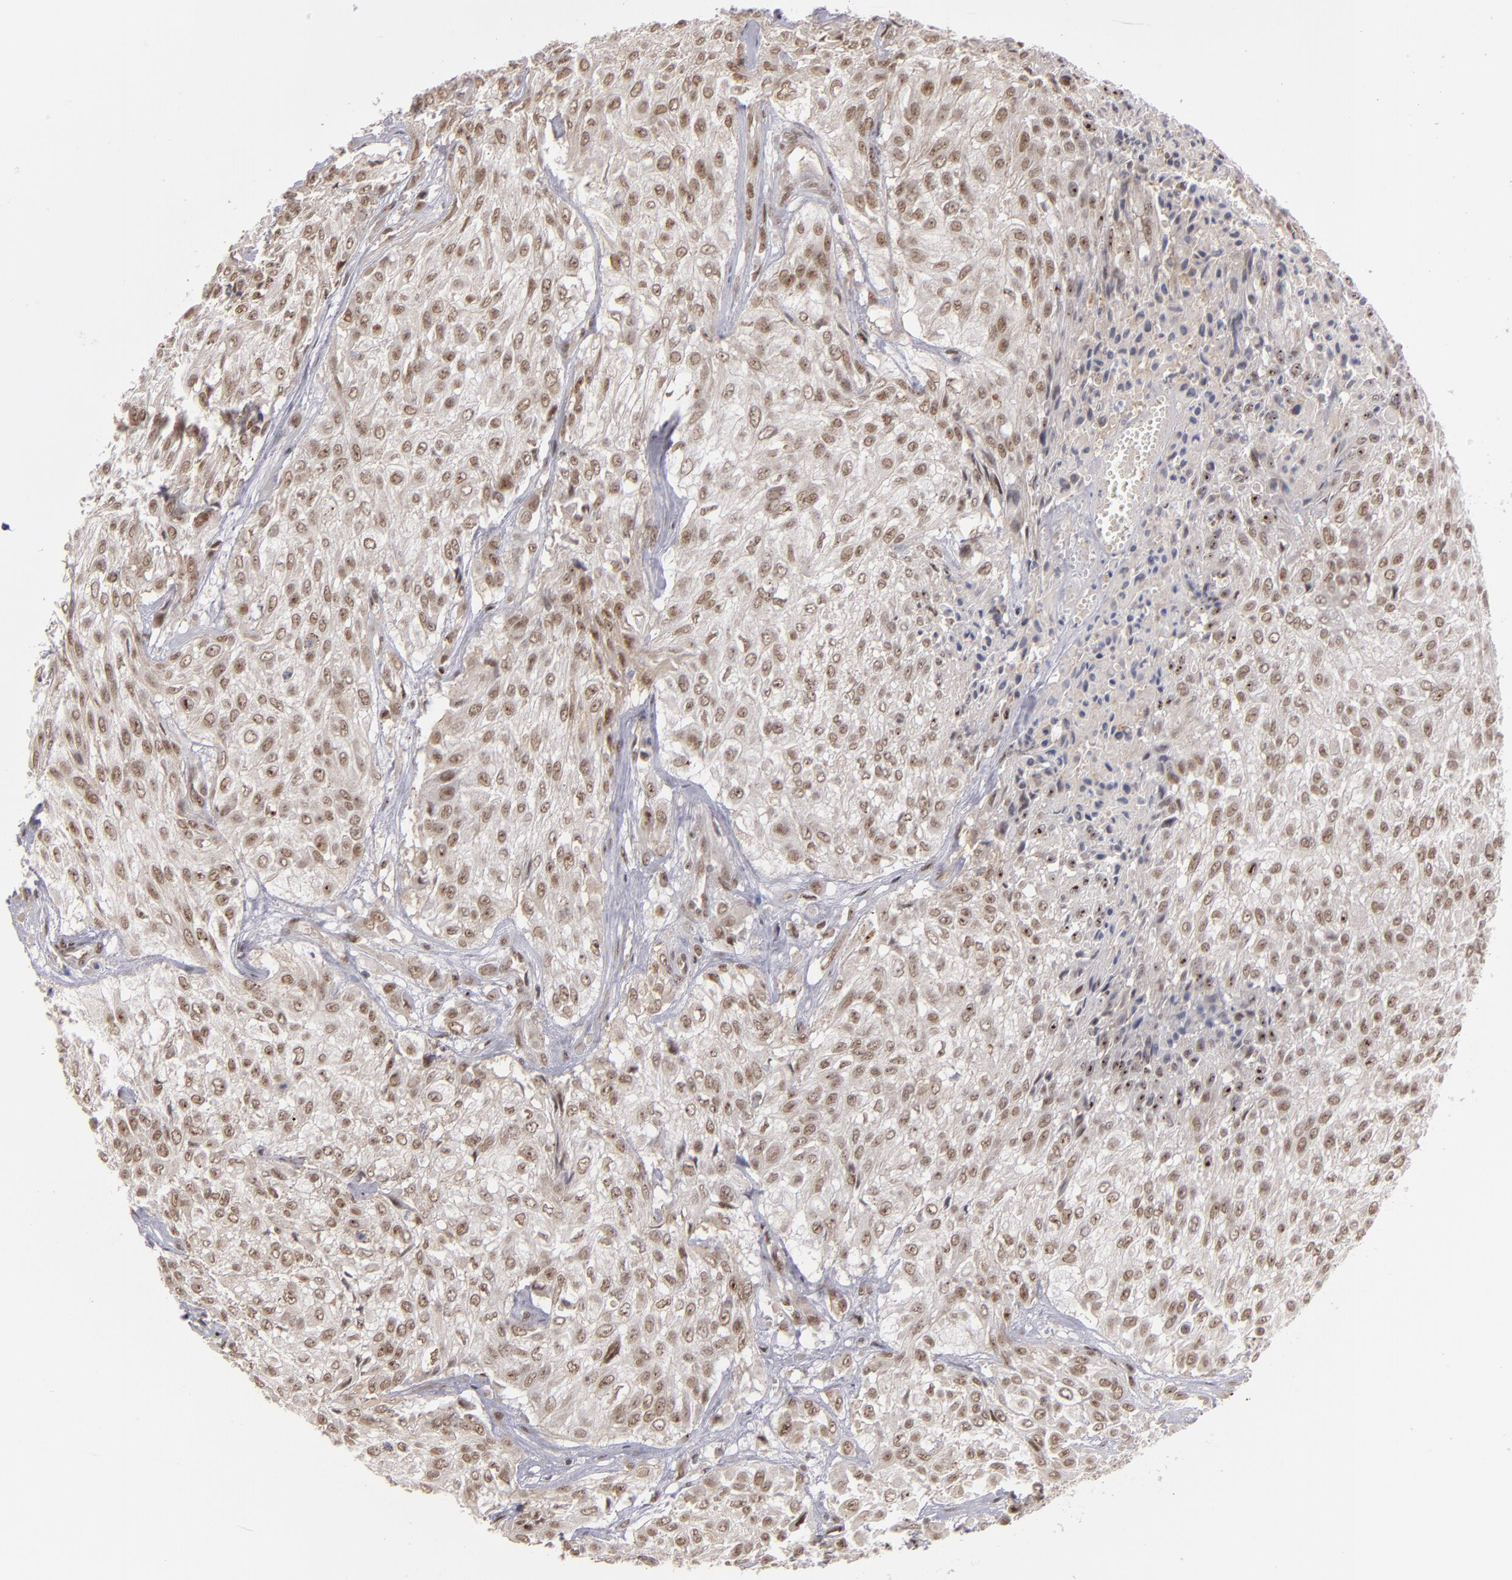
{"staining": {"intensity": "weak", "quantity": ">75%", "location": "nuclear"}, "tissue": "urothelial cancer", "cell_type": "Tumor cells", "image_type": "cancer", "snomed": [{"axis": "morphology", "description": "Urothelial carcinoma, High grade"}, {"axis": "topography", "description": "Urinary bladder"}], "caption": "A high-resolution image shows IHC staining of high-grade urothelial carcinoma, which shows weak nuclear staining in approximately >75% of tumor cells.", "gene": "ZNF234", "patient": {"sex": "male", "age": 57}}